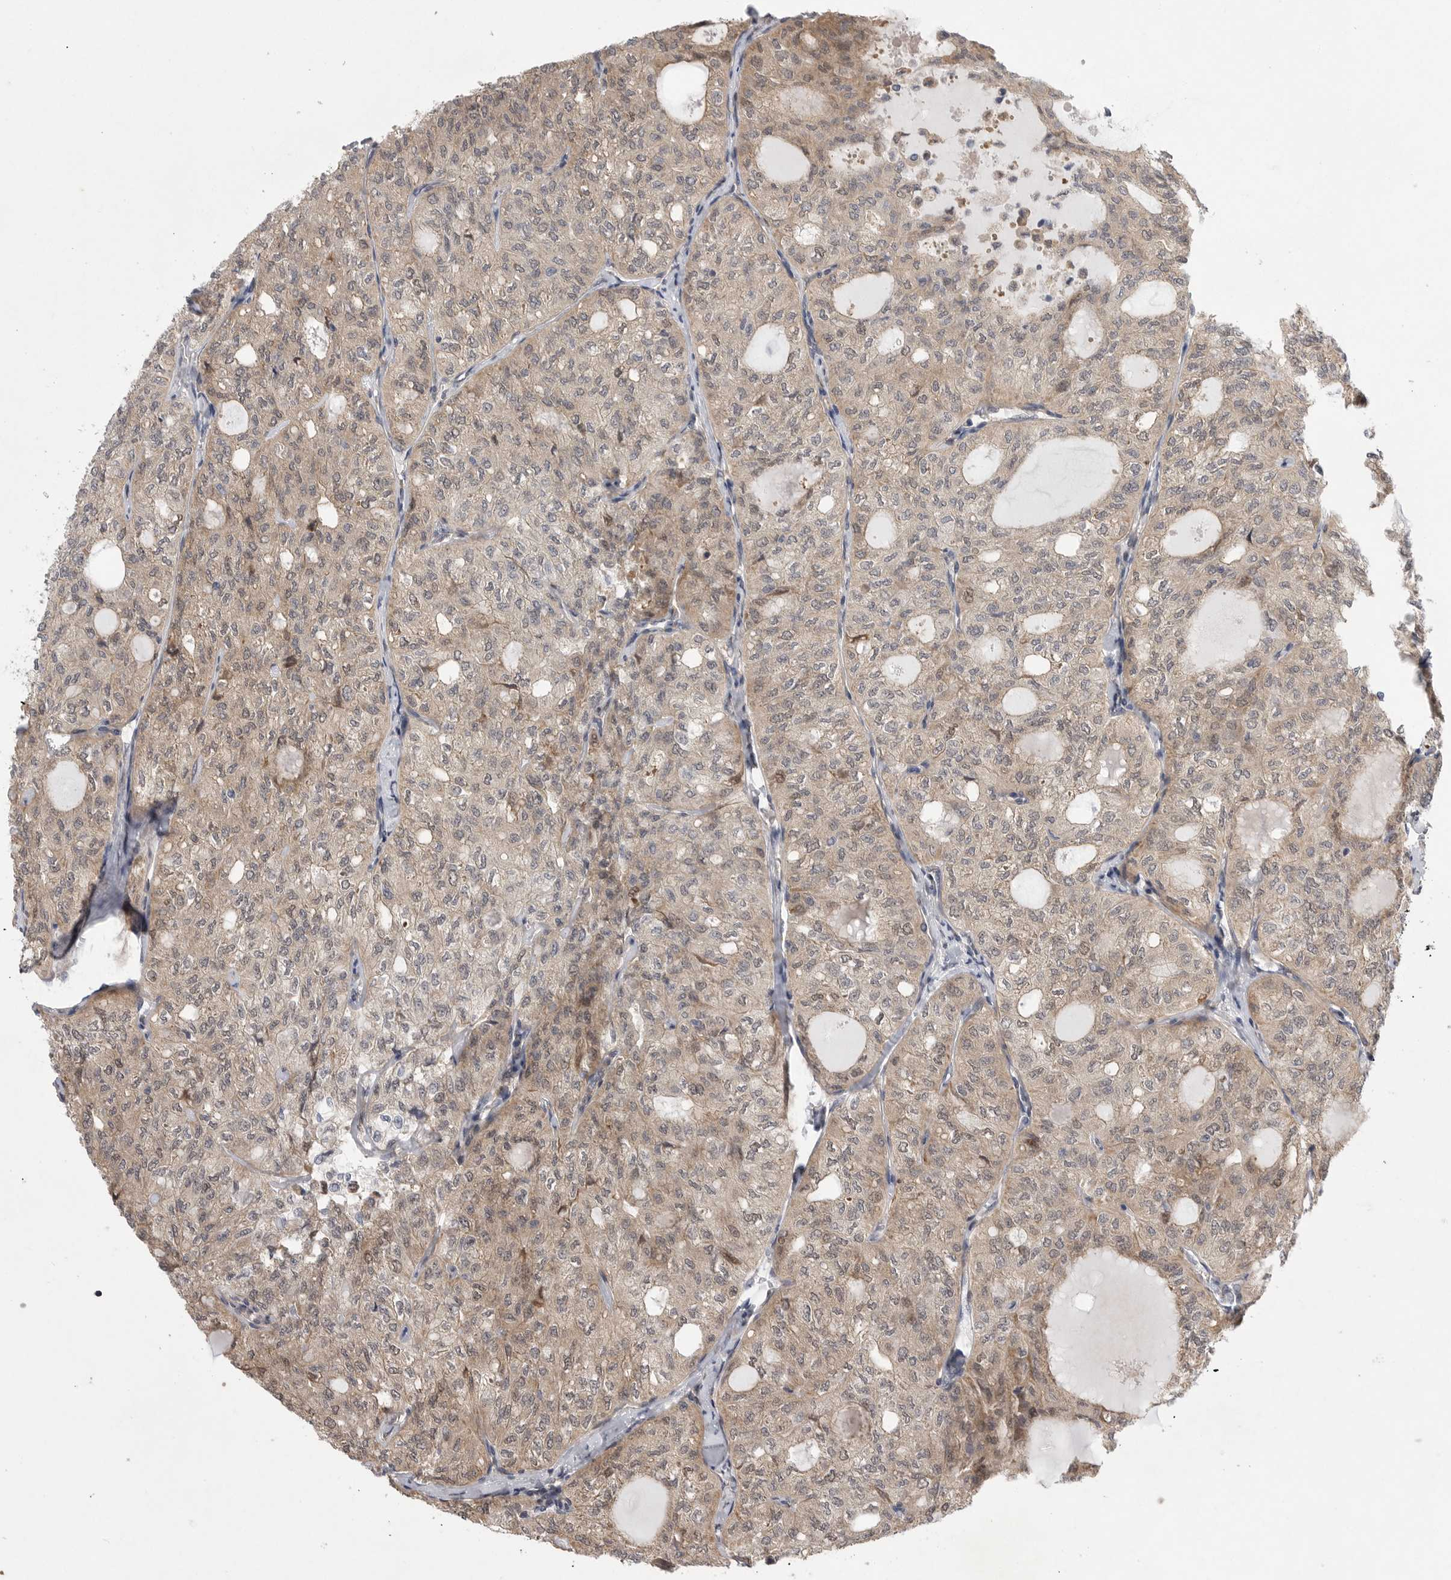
{"staining": {"intensity": "weak", "quantity": ">75%", "location": "cytoplasmic/membranous"}, "tissue": "thyroid cancer", "cell_type": "Tumor cells", "image_type": "cancer", "snomed": [{"axis": "morphology", "description": "Follicular adenoma carcinoma, NOS"}, {"axis": "topography", "description": "Thyroid gland"}], "caption": "IHC (DAB) staining of thyroid cancer (follicular adenoma carcinoma) exhibits weak cytoplasmic/membranous protein staining in about >75% of tumor cells.", "gene": "FBXO43", "patient": {"sex": "male", "age": 75}}